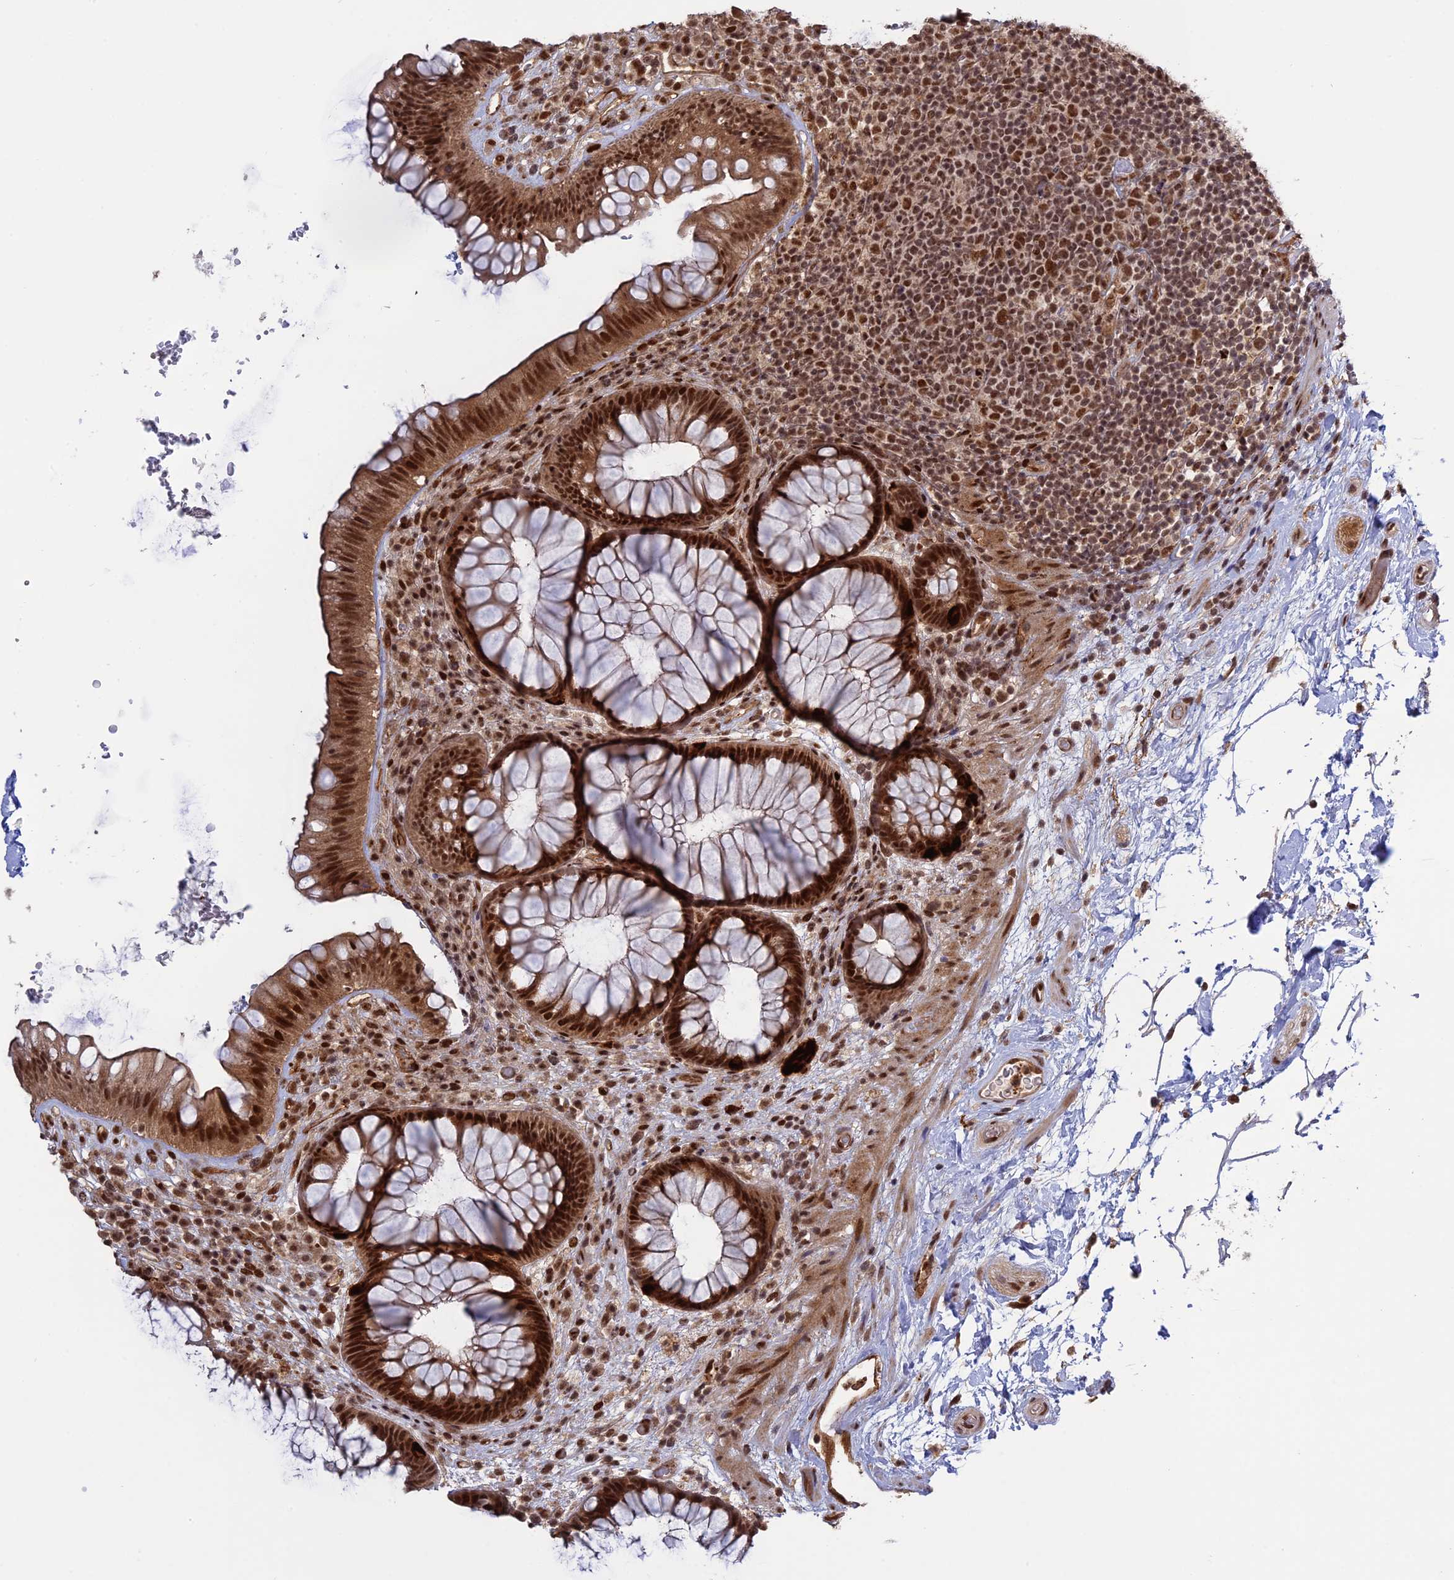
{"staining": {"intensity": "strong", "quantity": ">75%", "location": "cytoplasmic/membranous,nuclear"}, "tissue": "rectum", "cell_type": "Glandular cells", "image_type": "normal", "snomed": [{"axis": "morphology", "description": "Normal tissue, NOS"}, {"axis": "topography", "description": "Rectum"}], "caption": "High-magnification brightfield microscopy of benign rectum stained with DAB (3,3'-diaminobenzidine) (brown) and counterstained with hematoxylin (blue). glandular cells exhibit strong cytoplasmic/membranous,nuclear expression is present in about>75% of cells.", "gene": "PKIG", "patient": {"sex": "male", "age": 51}}